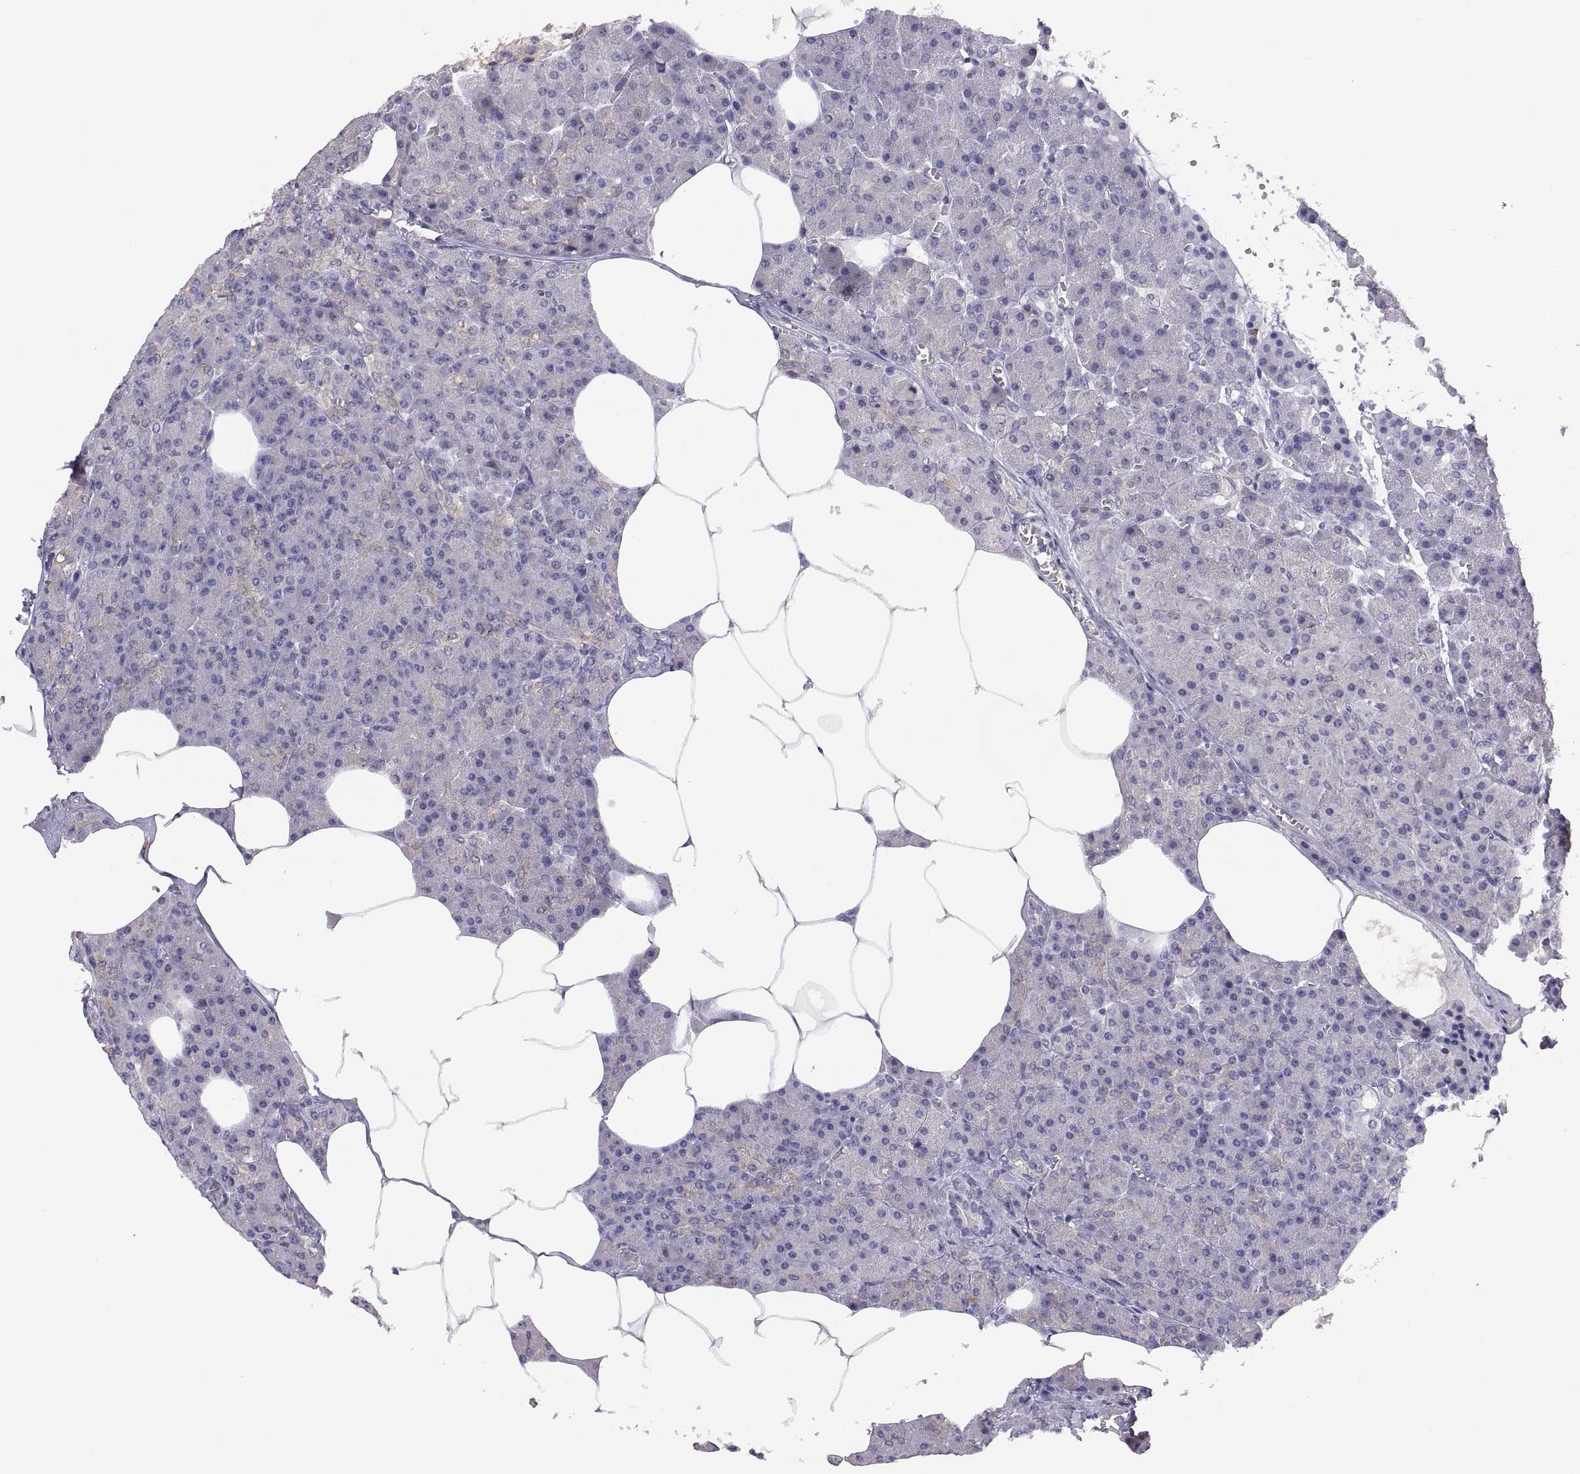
{"staining": {"intensity": "weak", "quantity": "25%-75%", "location": "cytoplasmic/membranous"}, "tissue": "pancreas", "cell_type": "Exocrine glandular cells", "image_type": "normal", "snomed": [{"axis": "morphology", "description": "Normal tissue, NOS"}, {"axis": "topography", "description": "Pancreas"}], "caption": "IHC histopathology image of unremarkable human pancreas stained for a protein (brown), which exhibits low levels of weak cytoplasmic/membranous expression in about 25%-75% of exocrine glandular cells.", "gene": "STRC", "patient": {"sex": "female", "age": 45}}